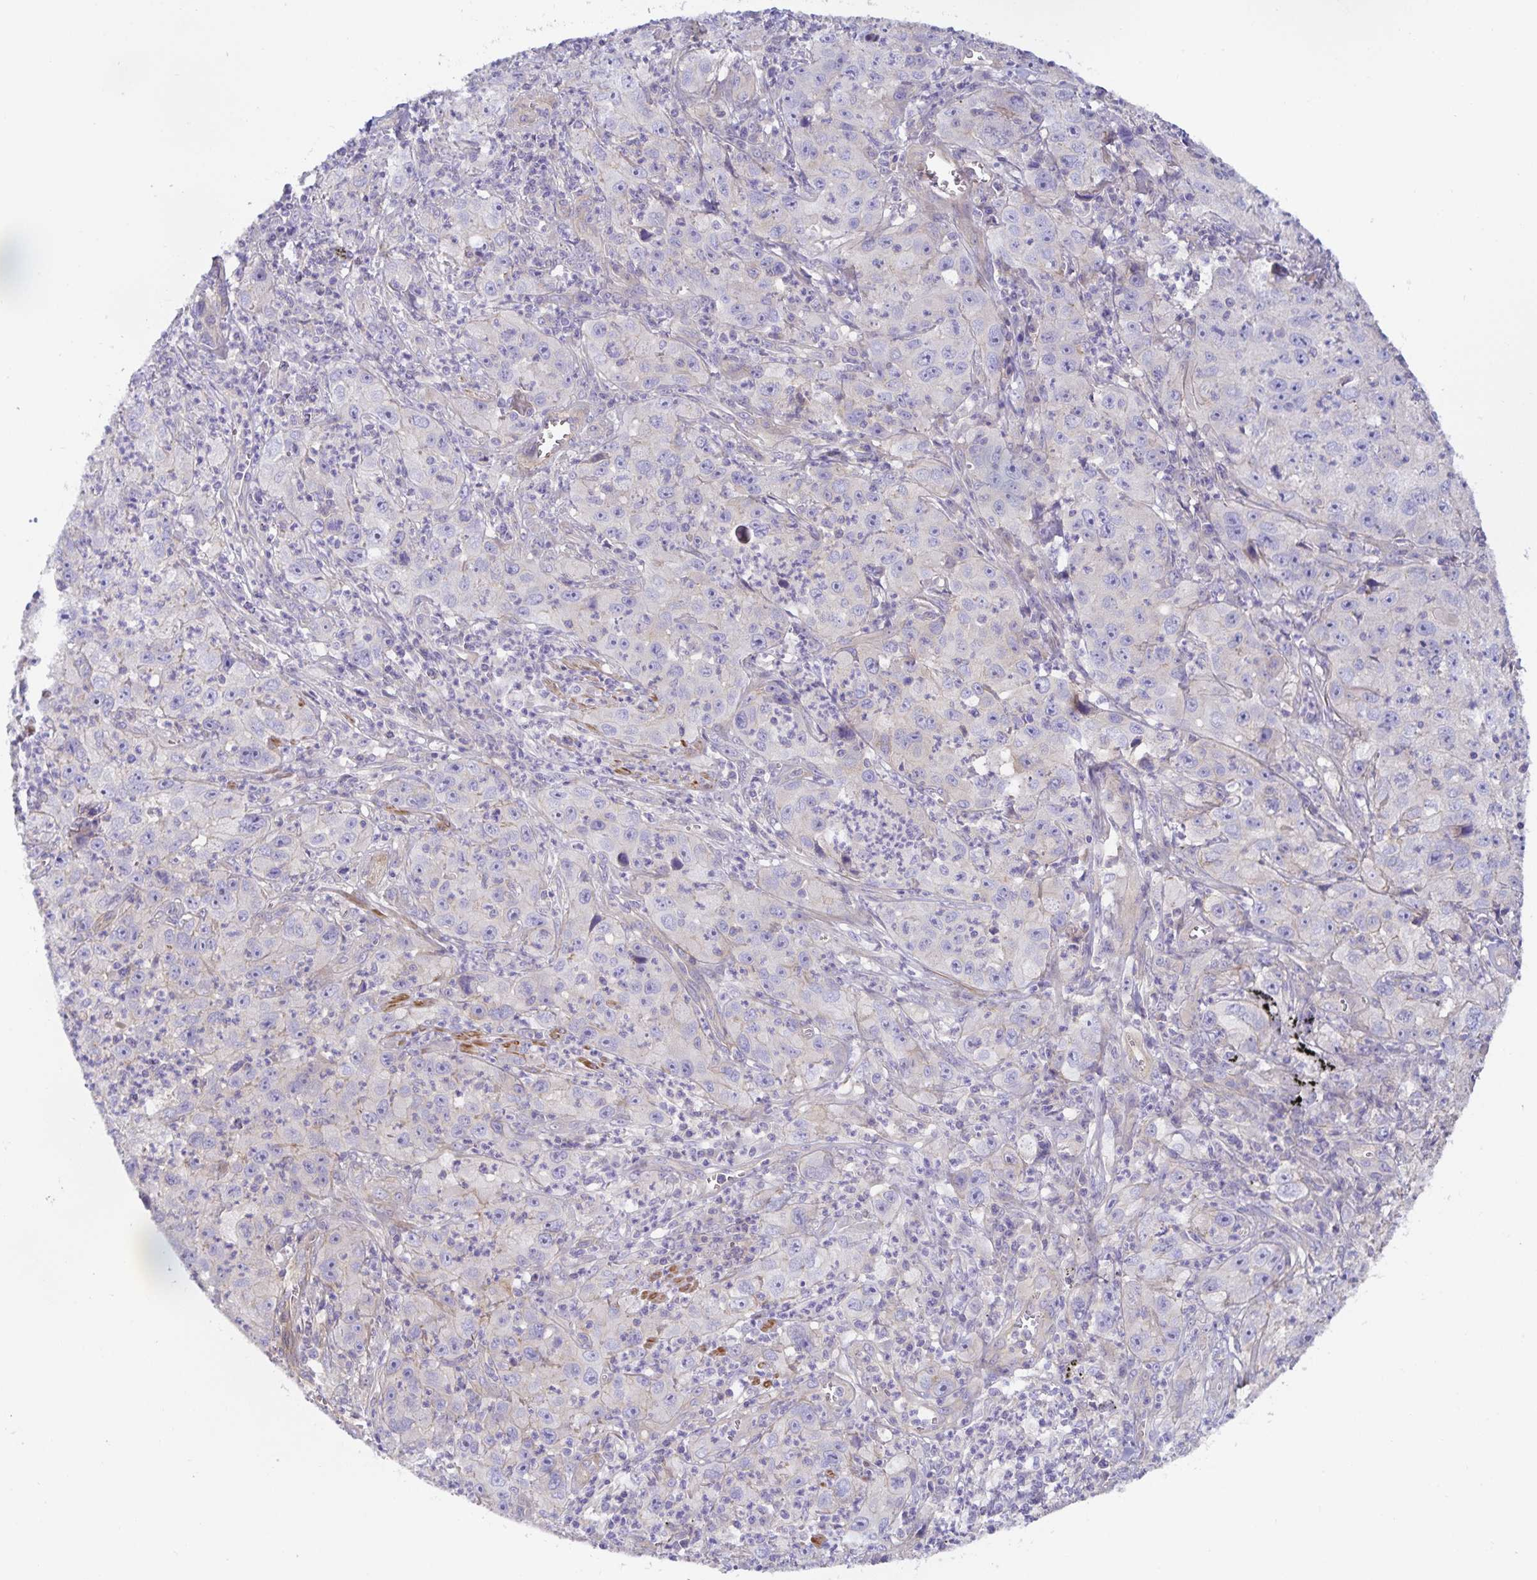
{"staining": {"intensity": "negative", "quantity": "none", "location": "none"}, "tissue": "lung cancer", "cell_type": "Tumor cells", "image_type": "cancer", "snomed": [{"axis": "morphology", "description": "Squamous cell carcinoma, NOS"}, {"axis": "topography", "description": "Lung"}], "caption": "High magnification brightfield microscopy of lung squamous cell carcinoma stained with DAB (3,3'-diaminobenzidine) (brown) and counterstained with hematoxylin (blue): tumor cells show no significant staining.", "gene": "METTL22", "patient": {"sex": "male", "age": 71}}